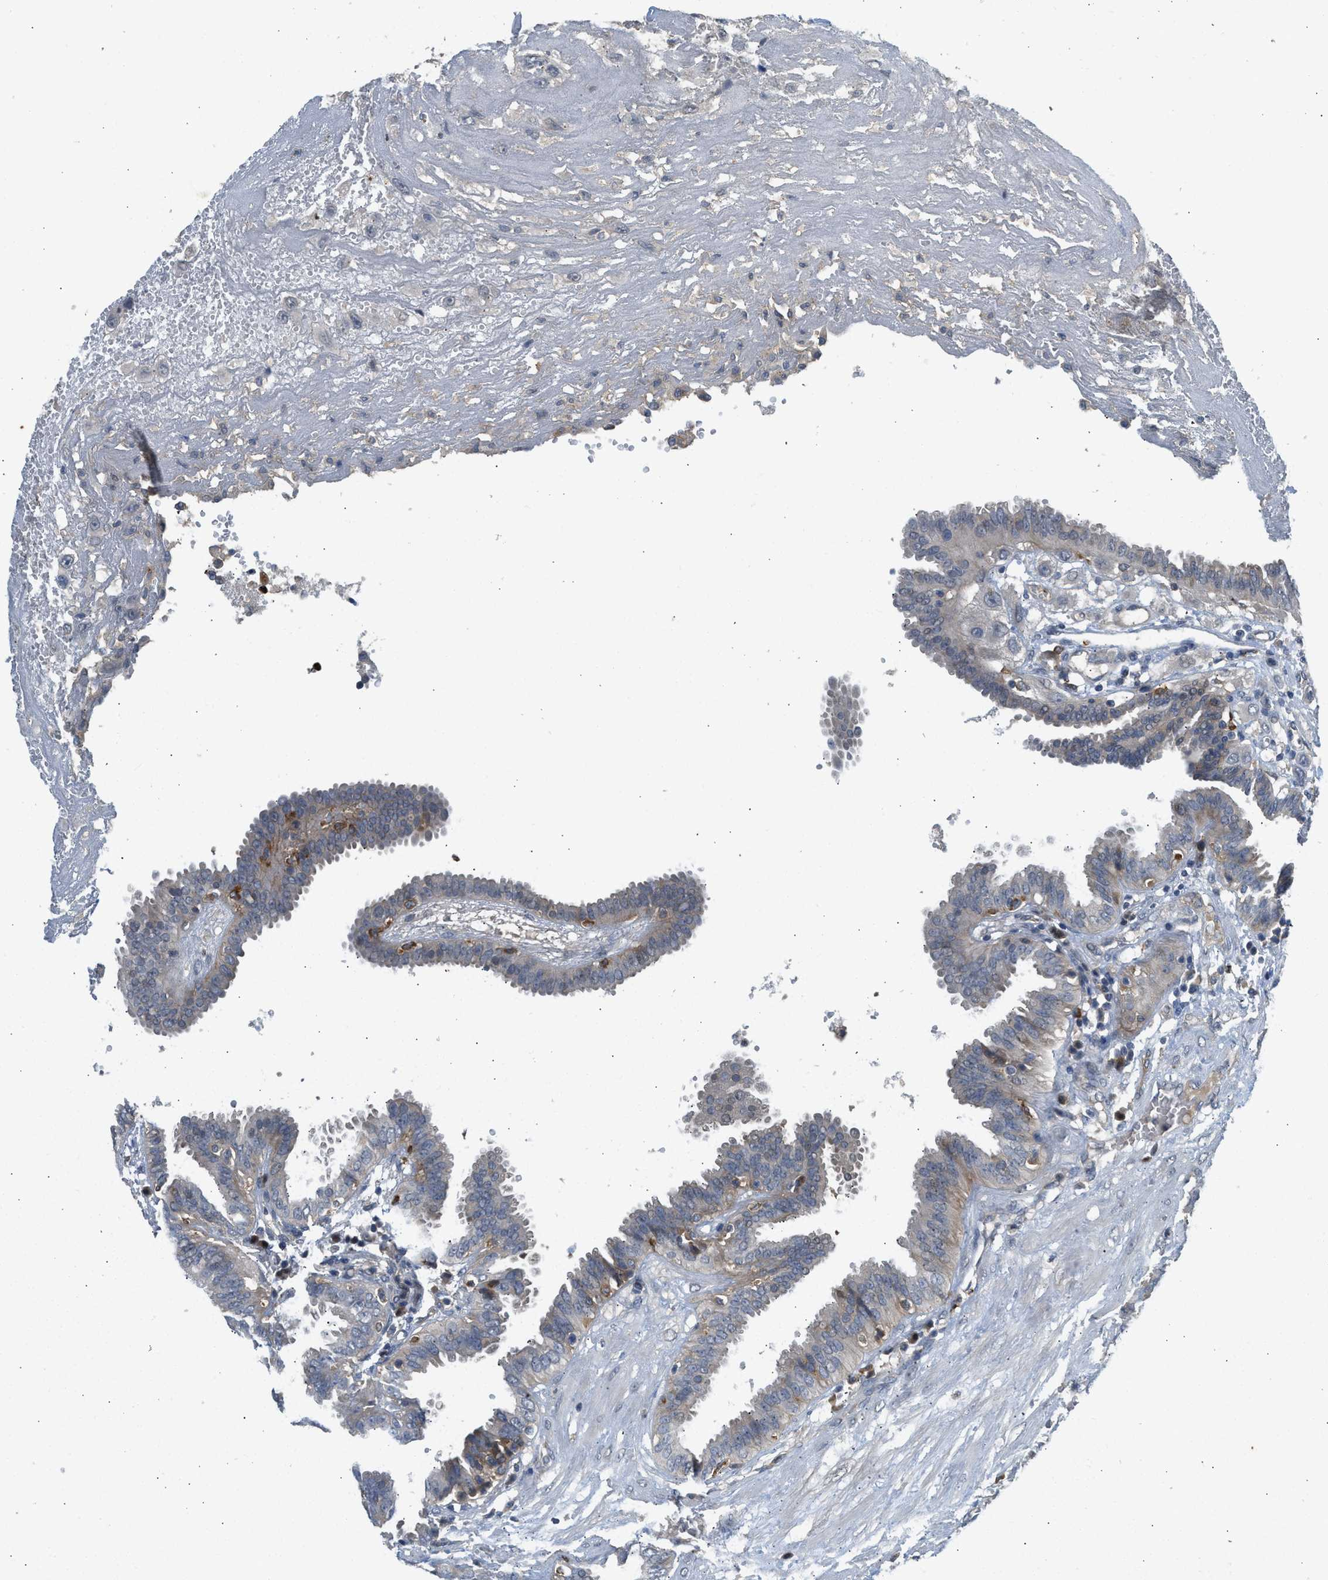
{"staining": {"intensity": "moderate", "quantity": "<25%", "location": "cytoplasmic/membranous"}, "tissue": "fallopian tube", "cell_type": "Glandular cells", "image_type": "normal", "snomed": [{"axis": "morphology", "description": "Normal tissue, NOS"}, {"axis": "topography", "description": "Fallopian tube"}, {"axis": "topography", "description": "Placenta"}], "caption": "Human fallopian tube stained with a brown dye exhibits moderate cytoplasmic/membranous positive expression in approximately <25% of glandular cells.", "gene": "RHBDF2", "patient": {"sex": "female", "age": 32}}